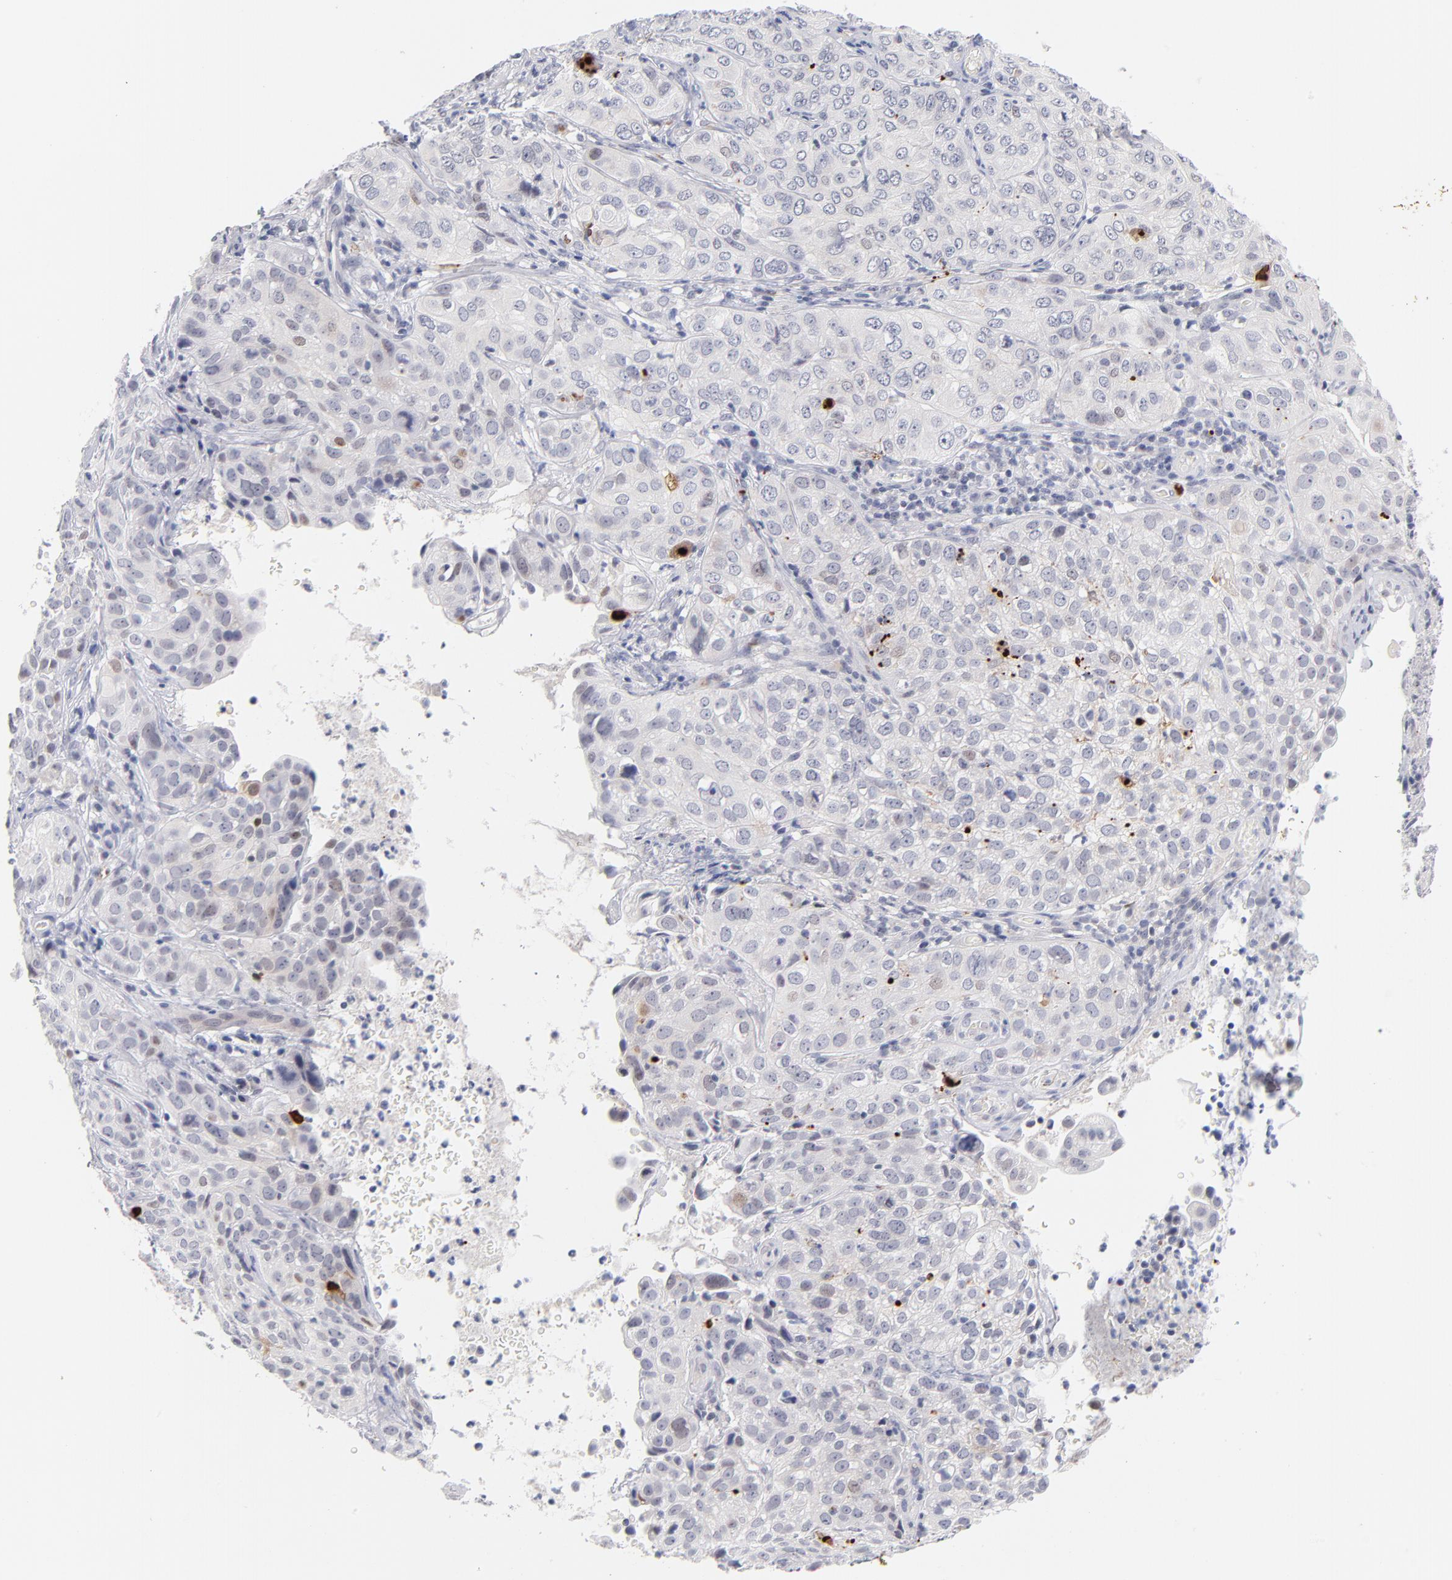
{"staining": {"intensity": "negative", "quantity": "none", "location": "none"}, "tissue": "cervical cancer", "cell_type": "Tumor cells", "image_type": "cancer", "snomed": [{"axis": "morphology", "description": "Squamous cell carcinoma, NOS"}, {"axis": "topography", "description": "Cervix"}], "caption": "Human cervical squamous cell carcinoma stained for a protein using immunohistochemistry (IHC) exhibits no staining in tumor cells.", "gene": "PARP1", "patient": {"sex": "female", "age": 38}}